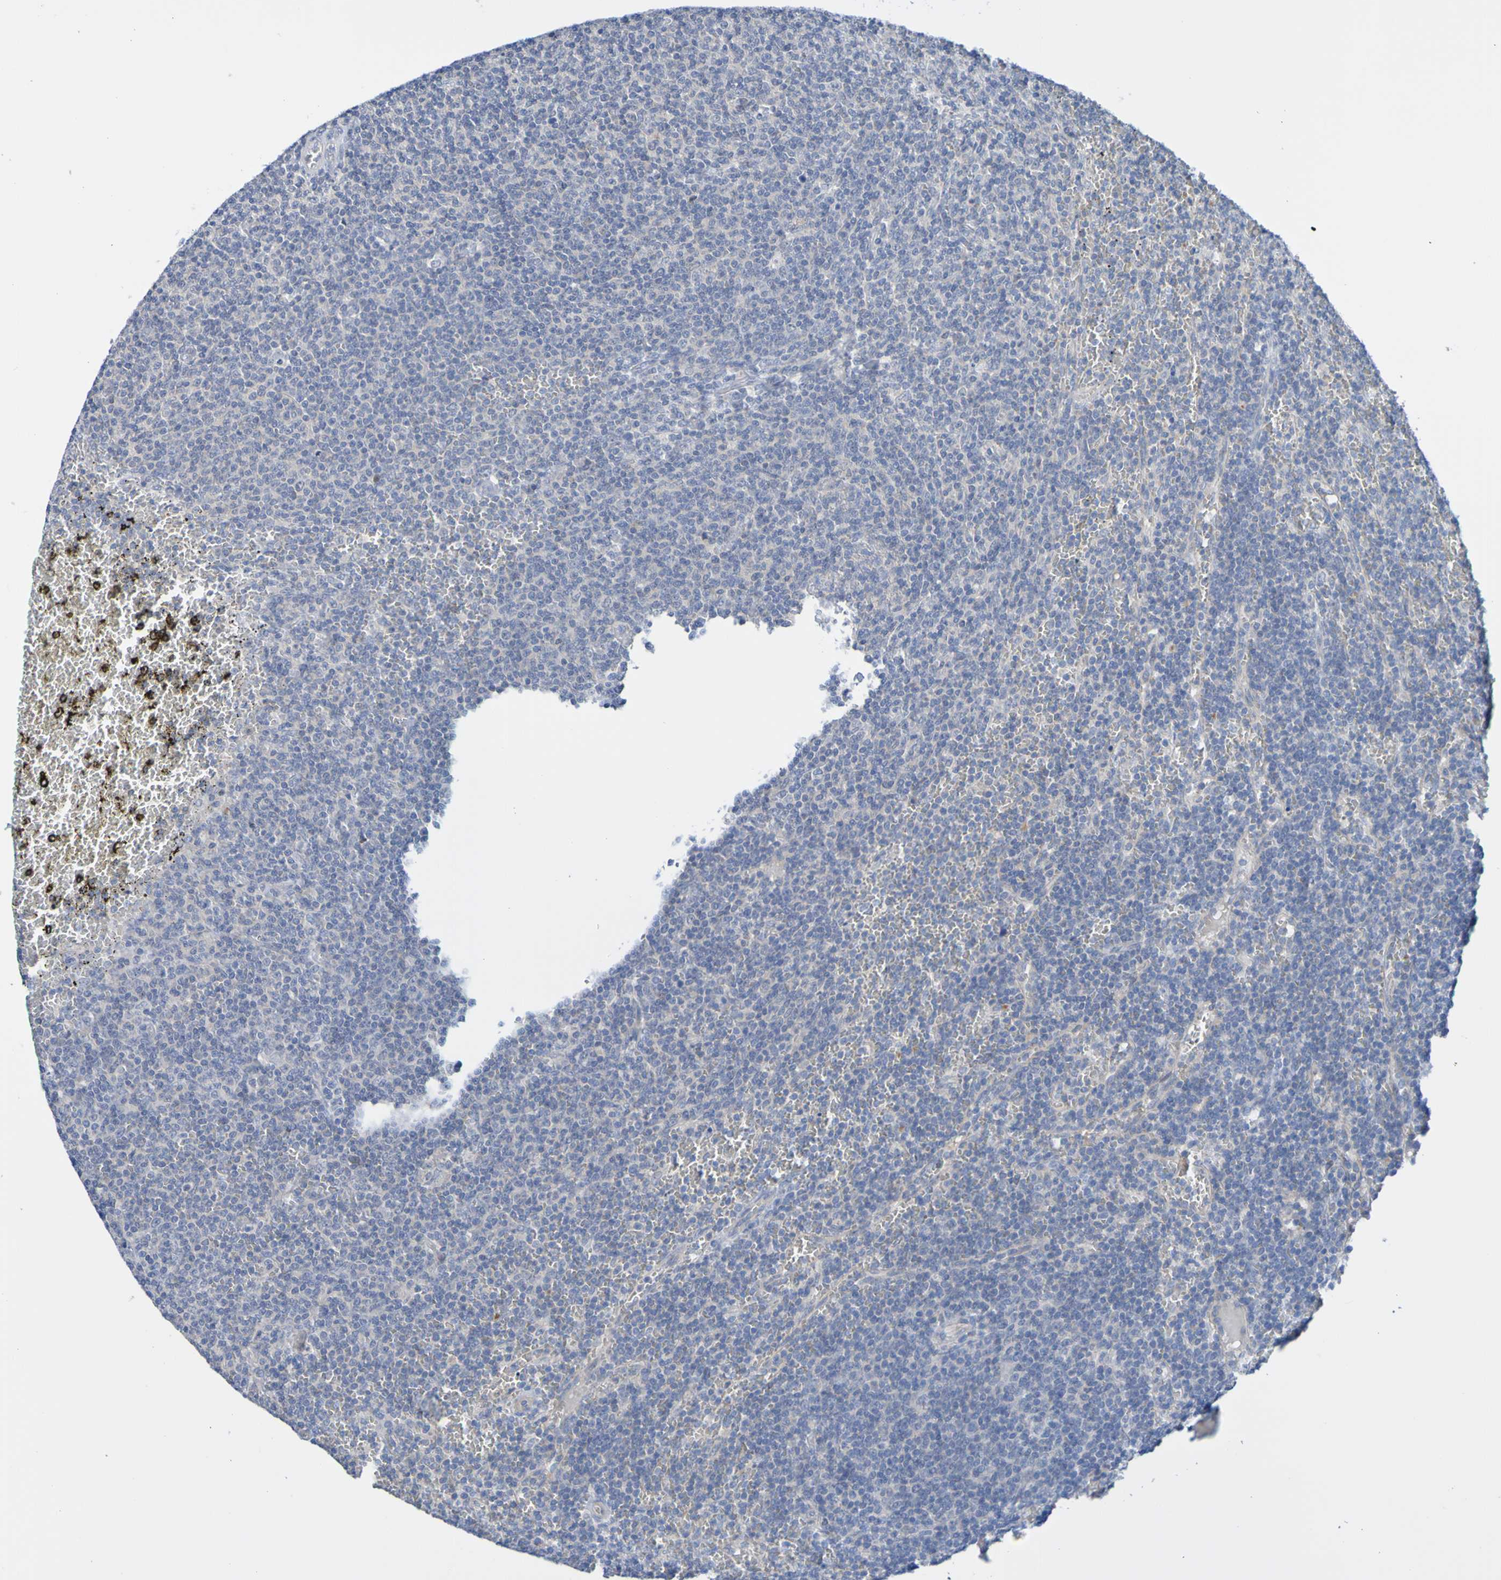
{"staining": {"intensity": "negative", "quantity": "none", "location": "none"}, "tissue": "lymphoma", "cell_type": "Tumor cells", "image_type": "cancer", "snomed": [{"axis": "morphology", "description": "Malignant lymphoma, non-Hodgkin's type, Low grade"}, {"axis": "topography", "description": "Spleen"}], "caption": "Immunohistochemistry histopathology image of neoplastic tissue: human low-grade malignant lymphoma, non-Hodgkin's type stained with DAB shows no significant protein expression in tumor cells. The staining was performed using DAB to visualize the protein expression in brown, while the nuclei were stained in blue with hematoxylin (Magnification: 20x).", "gene": "ACMSD", "patient": {"sex": "female", "age": 50}}